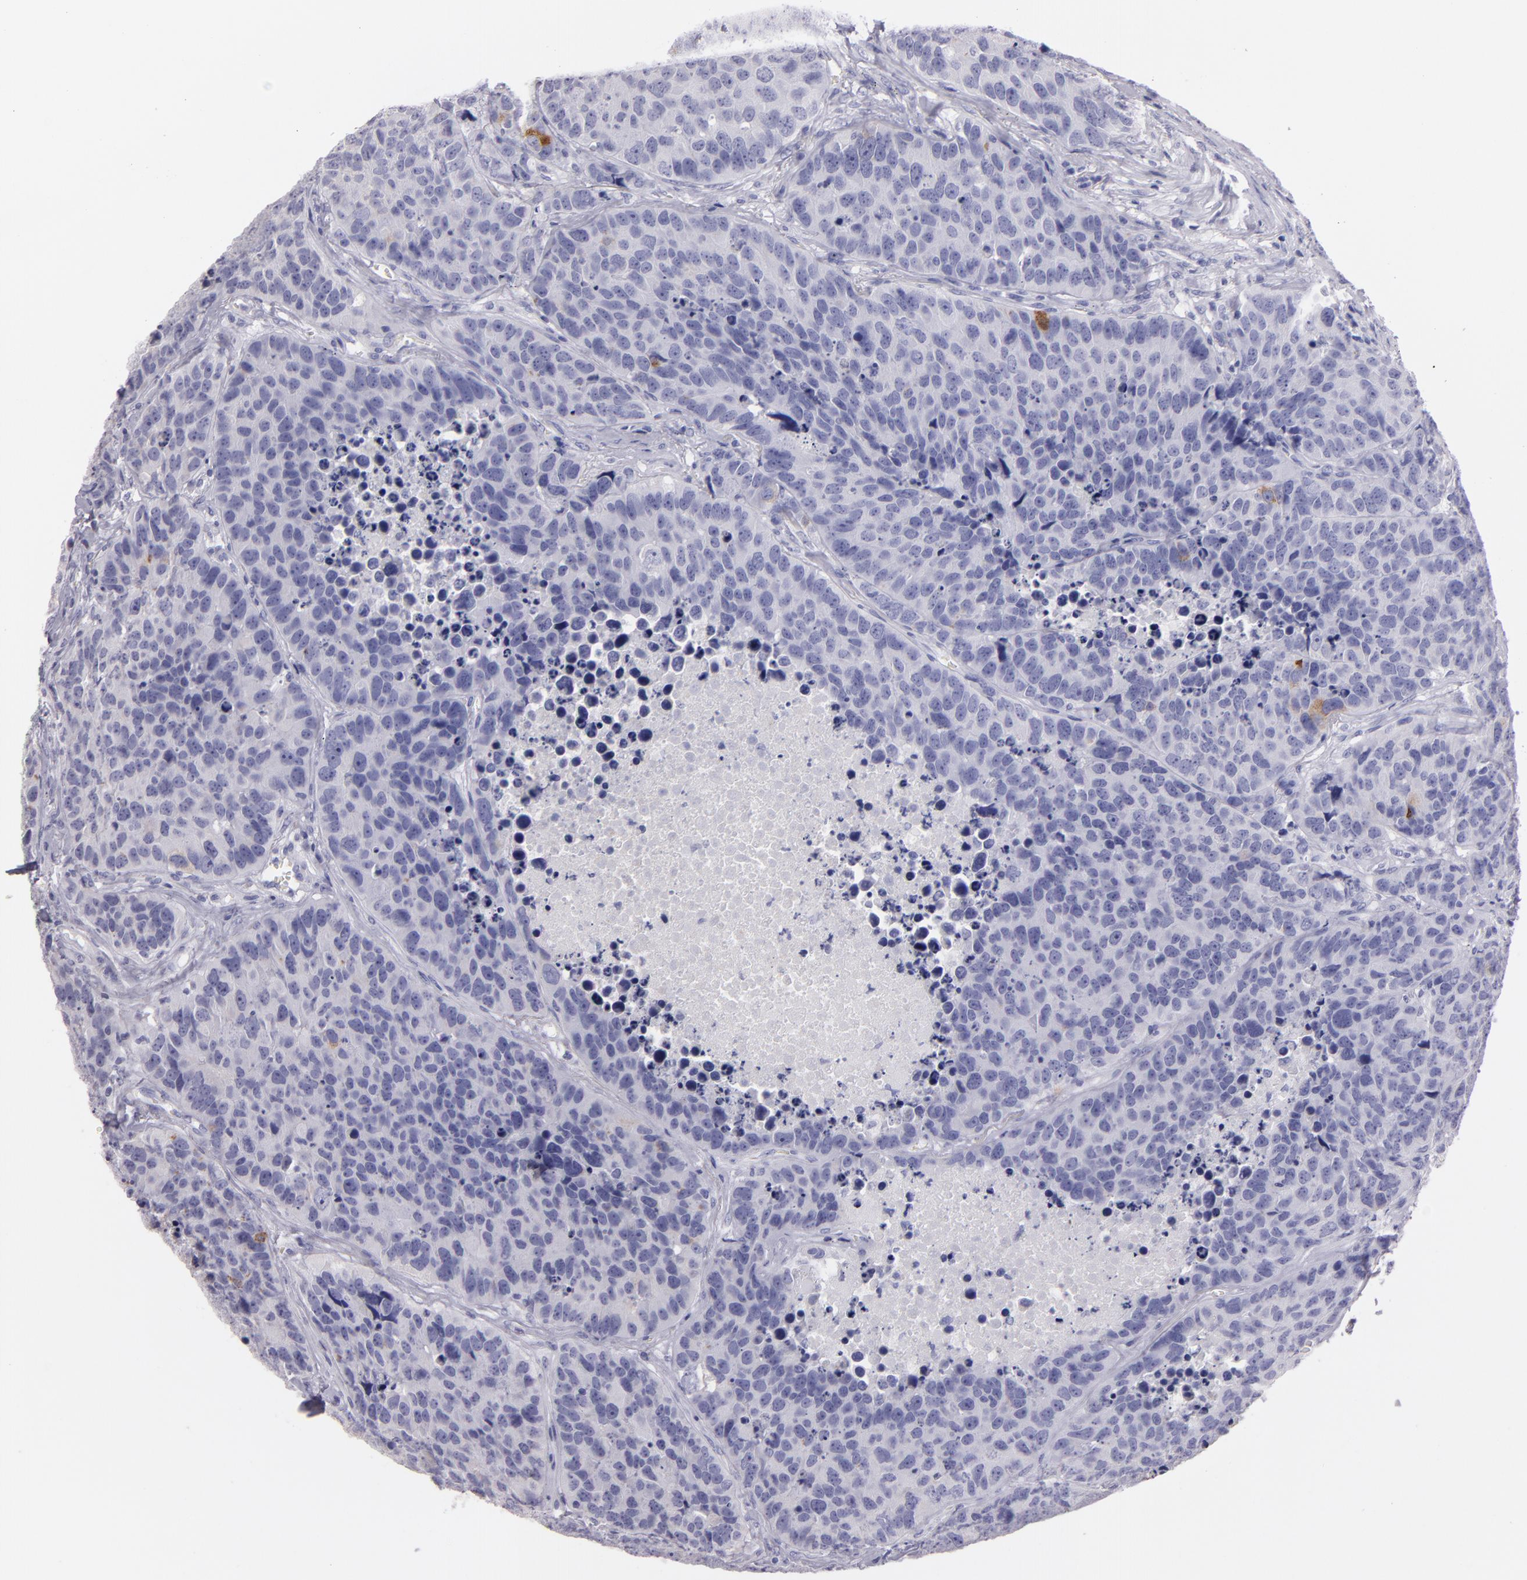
{"staining": {"intensity": "negative", "quantity": "none", "location": "none"}, "tissue": "carcinoid", "cell_type": "Tumor cells", "image_type": "cancer", "snomed": [{"axis": "morphology", "description": "Carcinoid, malignant, NOS"}, {"axis": "topography", "description": "Lung"}], "caption": "This micrograph is of carcinoid stained with immunohistochemistry (IHC) to label a protein in brown with the nuclei are counter-stained blue. There is no staining in tumor cells. Nuclei are stained in blue.", "gene": "MUC5AC", "patient": {"sex": "male", "age": 60}}